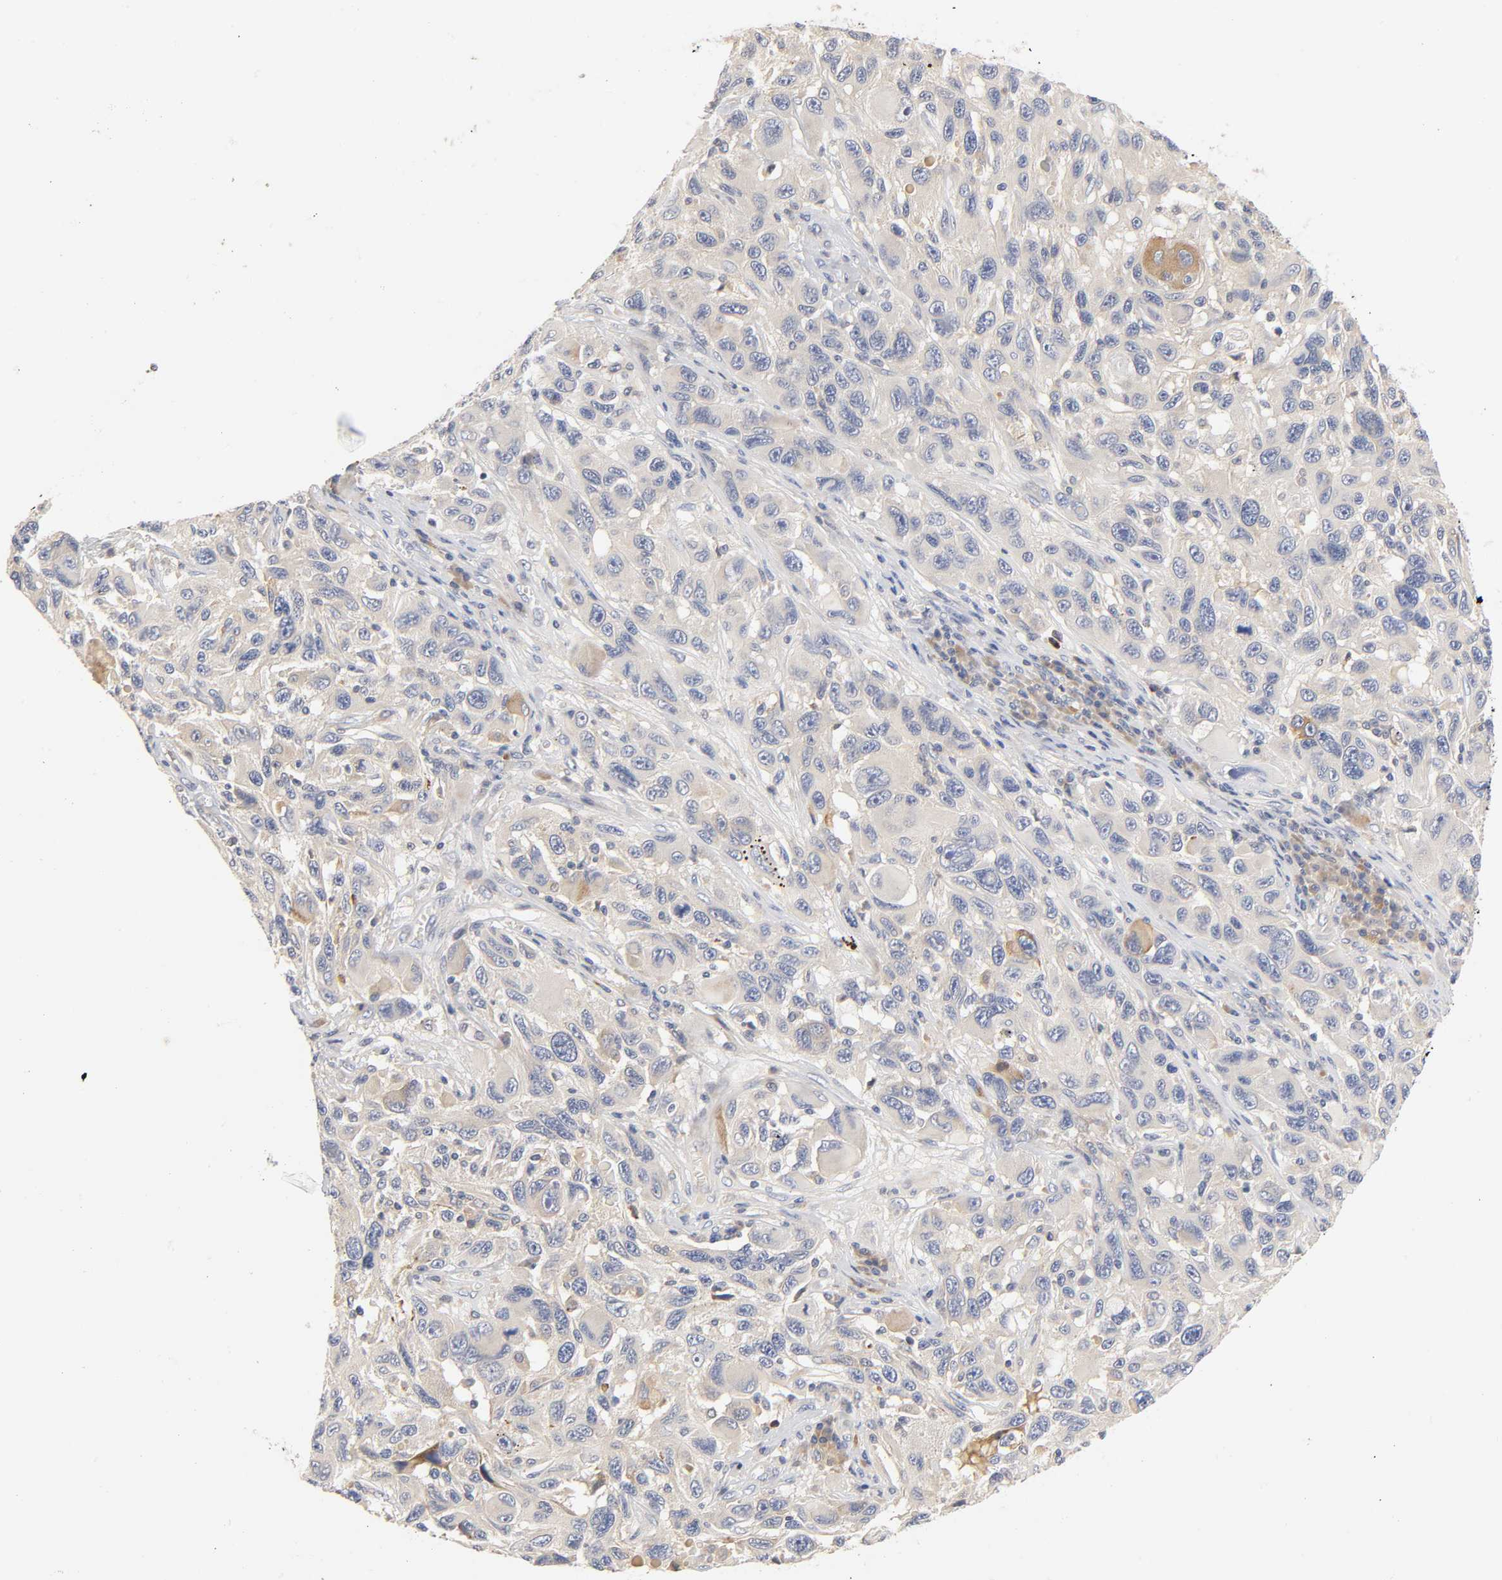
{"staining": {"intensity": "negative", "quantity": "none", "location": "none"}, "tissue": "melanoma", "cell_type": "Tumor cells", "image_type": "cancer", "snomed": [{"axis": "morphology", "description": "Malignant melanoma, NOS"}, {"axis": "topography", "description": "Skin"}], "caption": "Immunohistochemical staining of human melanoma displays no significant expression in tumor cells. (DAB IHC visualized using brightfield microscopy, high magnification).", "gene": "RHOA", "patient": {"sex": "male", "age": 53}}